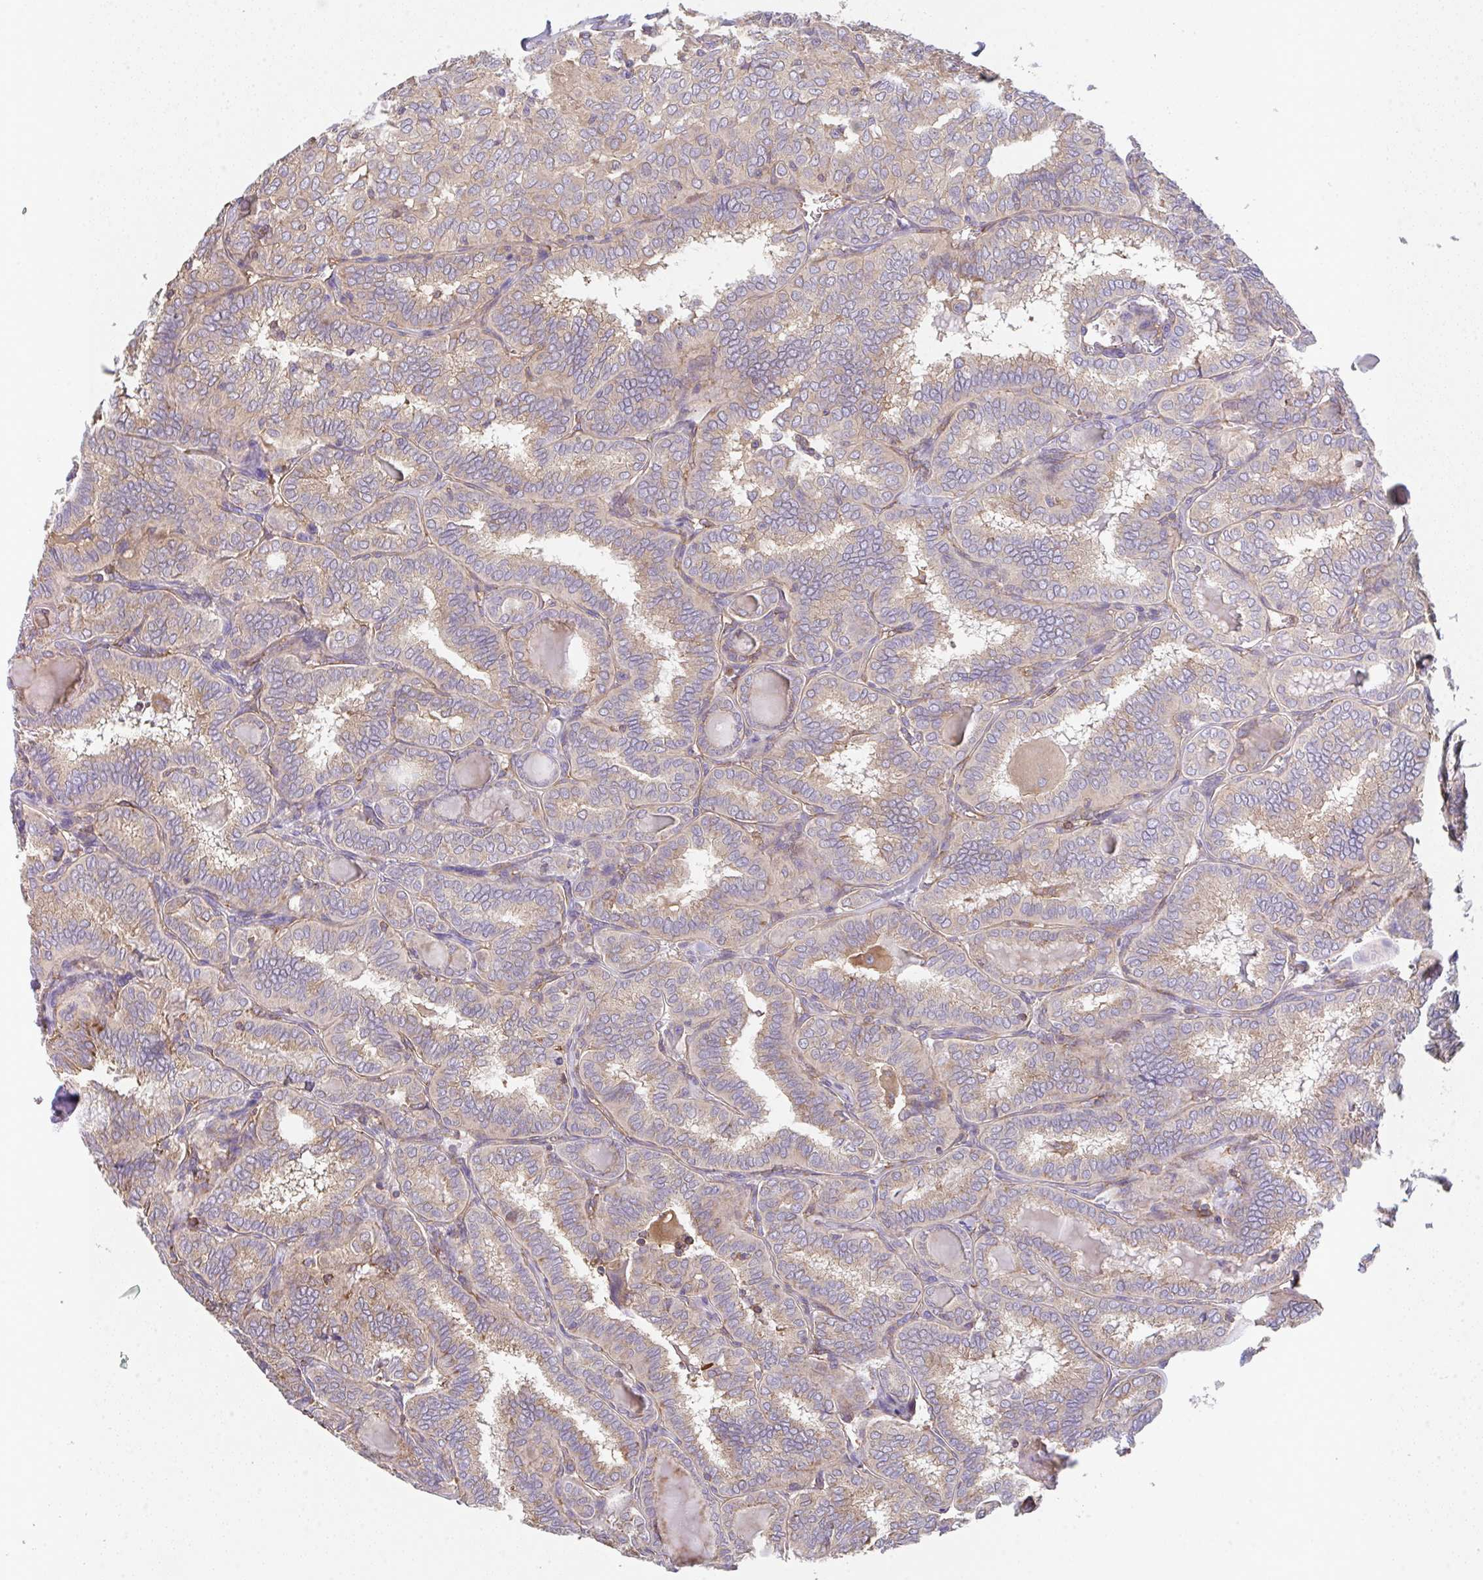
{"staining": {"intensity": "weak", "quantity": "<25%", "location": "cytoplasmic/membranous"}, "tissue": "thyroid cancer", "cell_type": "Tumor cells", "image_type": "cancer", "snomed": [{"axis": "morphology", "description": "Papillary adenocarcinoma, NOS"}, {"axis": "topography", "description": "Thyroid gland"}], "caption": "Papillary adenocarcinoma (thyroid) stained for a protein using IHC displays no positivity tumor cells.", "gene": "TMEM229A", "patient": {"sex": "female", "age": 30}}